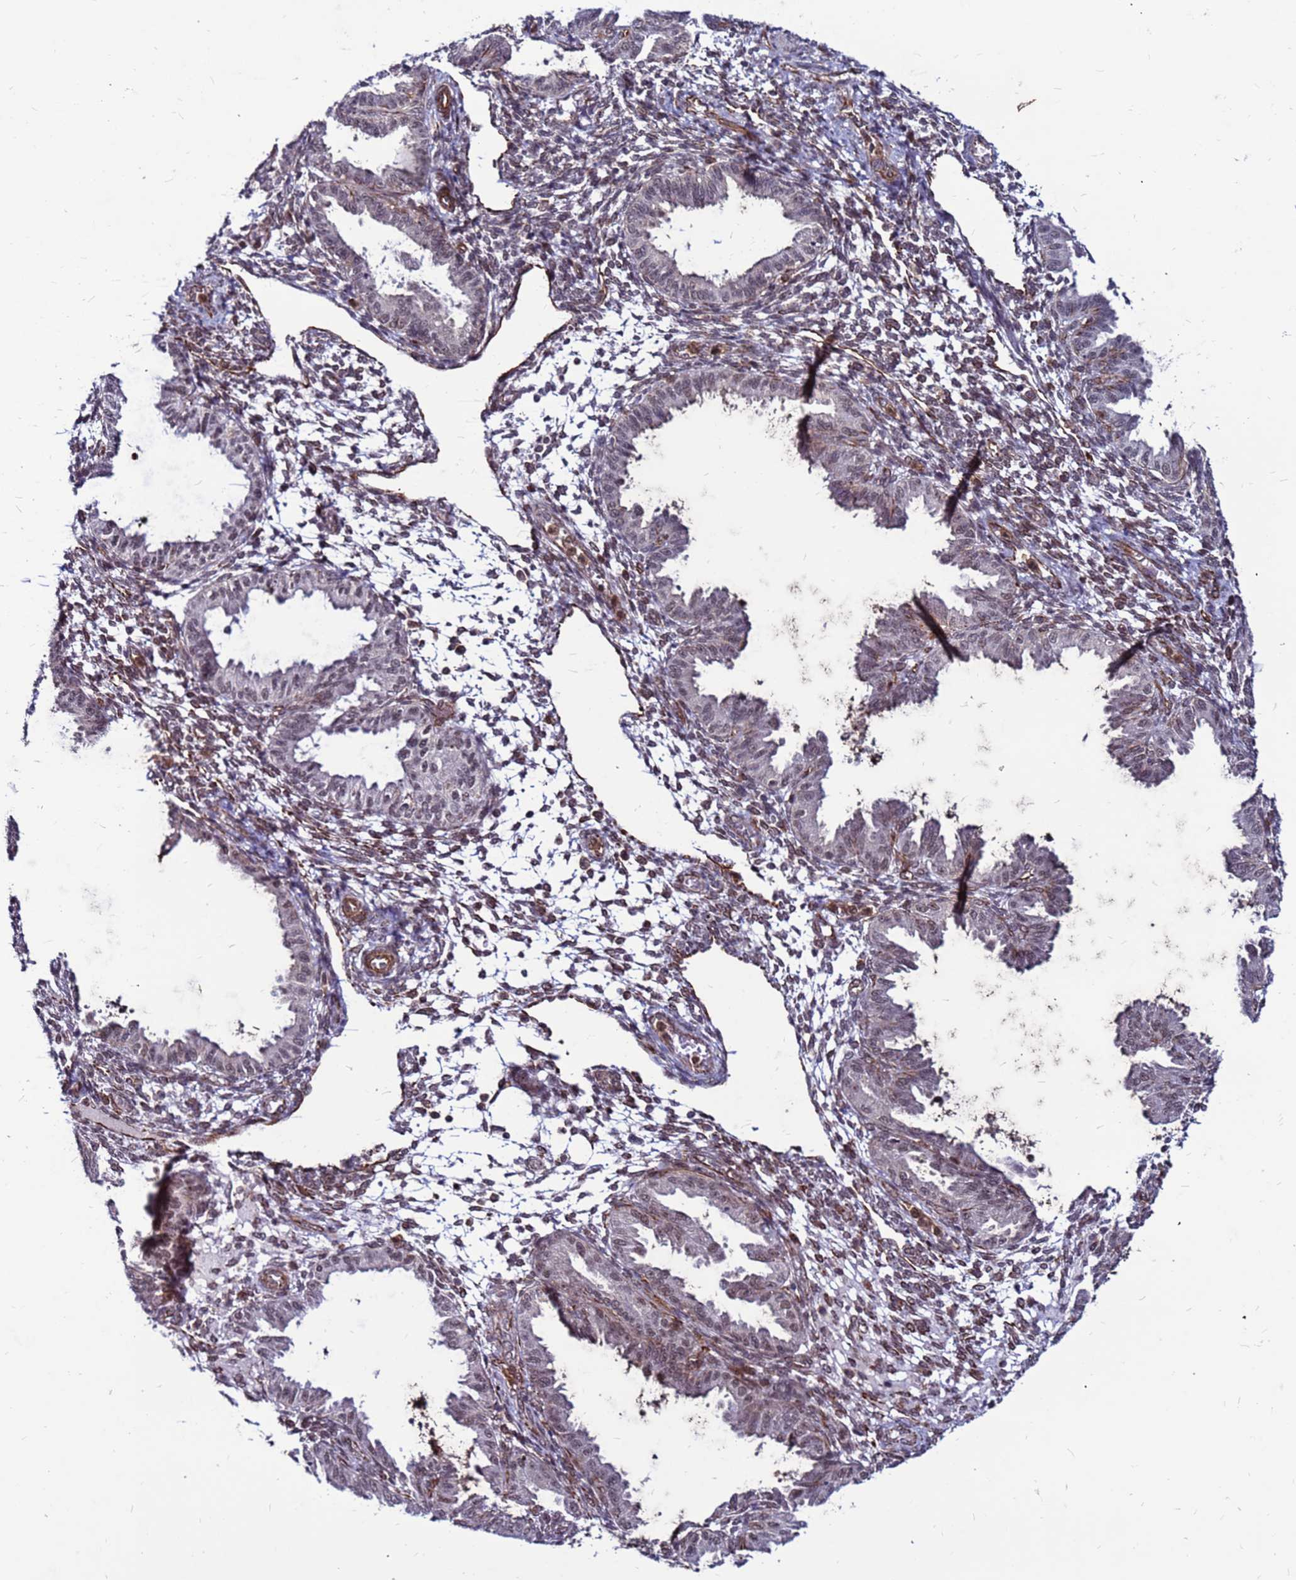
{"staining": {"intensity": "negative", "quantity": "none", "location": "none"}, "tissue": "endometrium", "cell_type": "Cells in endometrial stroma", "image_type": "normal", "snomed": [{"axis": "morphology", "description": "Normal tissue, NOS"}, {"axis": "topography", "description": "Endometrium"}], "caption": "A histopathology image of human endometrium is negative for staining in cells in endometrial stroma. (Stains: DAB immunohistochemistry (IHC) with hematoxylin counter stain, Microscopy: brightfield microscopy at high magnification).", "gene": "CLK3", "patient": {"sex": "female", "age": 33}}